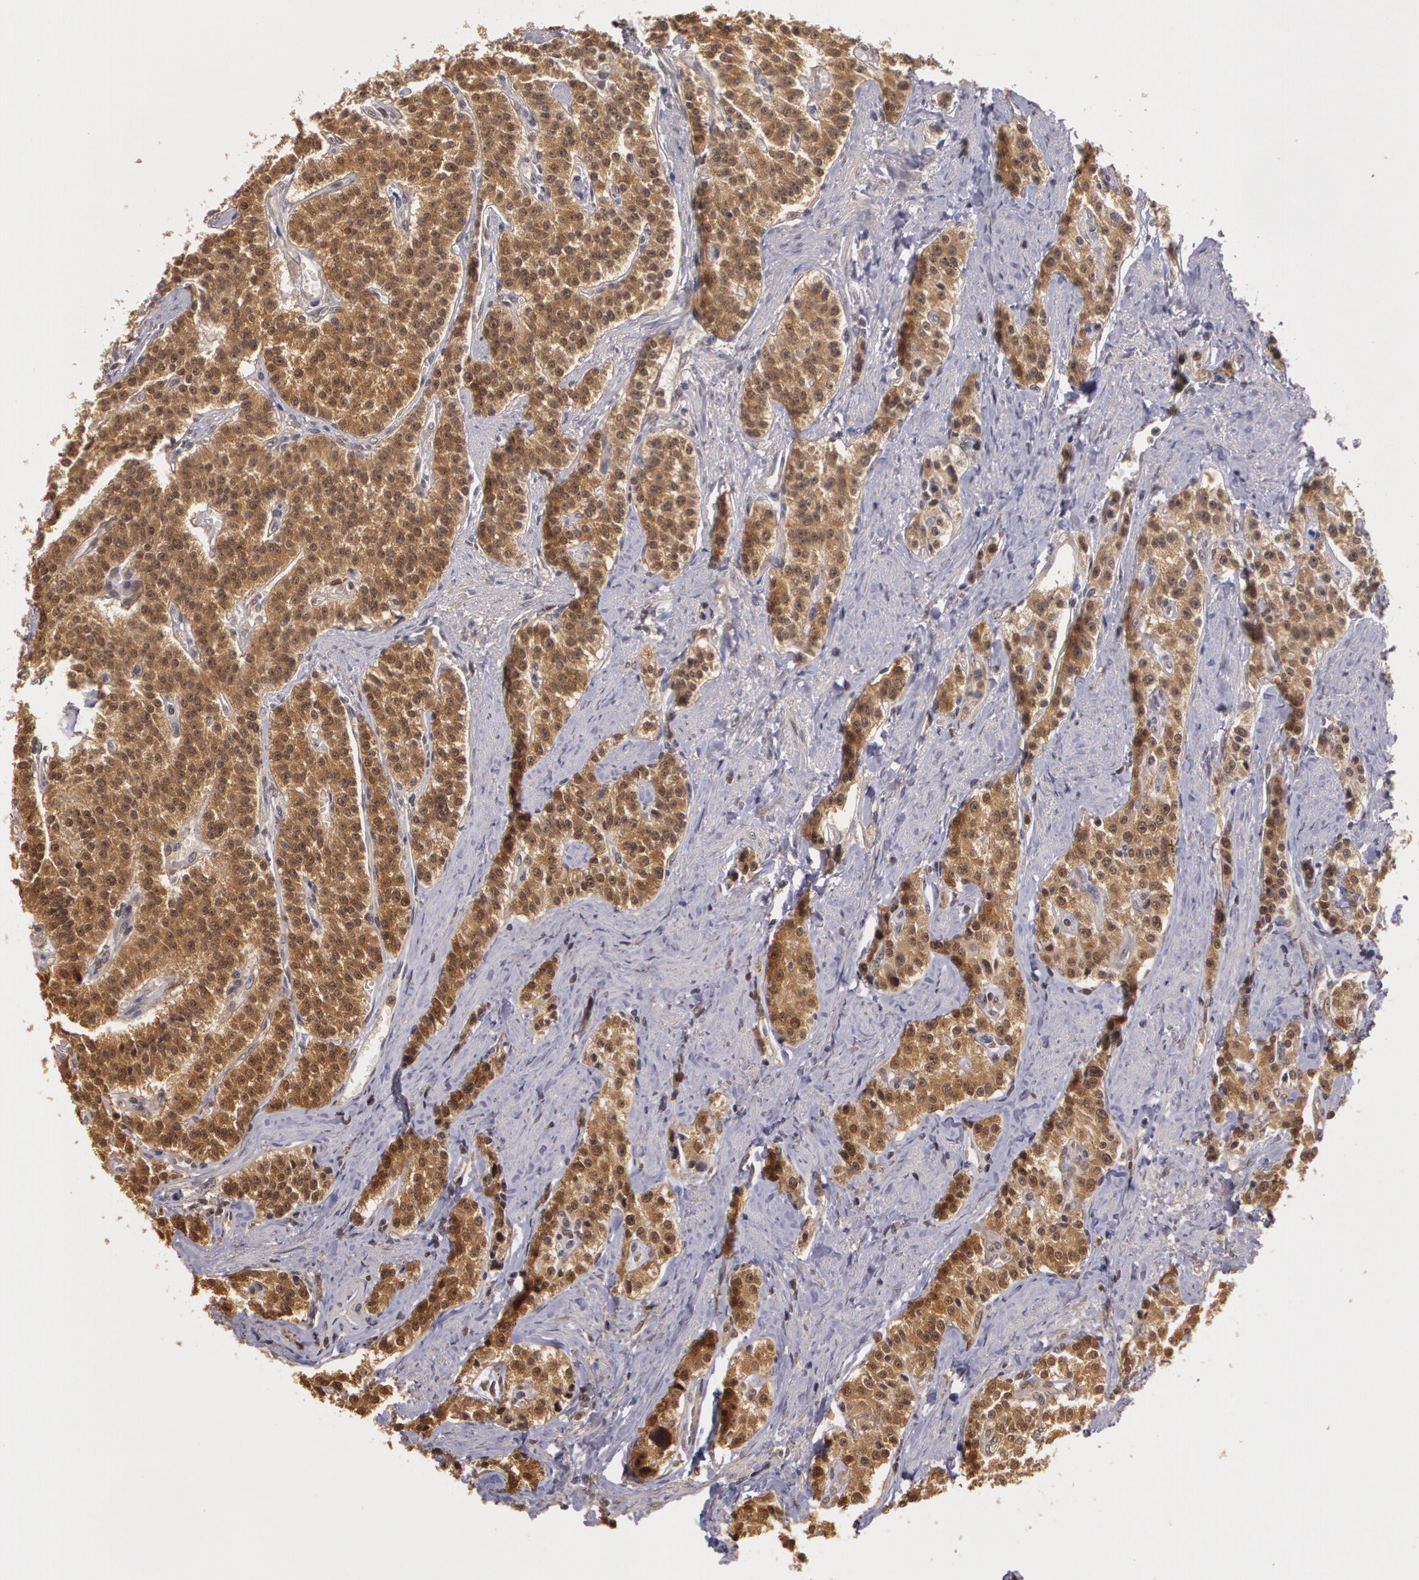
{"staining": {"intensity": "moderate", "quantity": ">75%", "location": "cytoplasmic/membranous"}, "tissue": "carcinoid", "cell_type": "Tumor cells", "image_type": "cancer", "snomed": [{"axis": "morphology", "description": "Carcinoid, malignant, NOS"}, {"axis": "topography", "description": "Stomach"}], "caption": "The photomicrograph exhibits a brown stain indicating the presence of a protein in the cytoplasmic/membranous of tumor cells in carcinoid. Immunohistochemistry stains the protein of interest in brown and the nuclei are stained blue.", "gene": "AHSA1", "patient": {"sex": "female", "age": 76}}